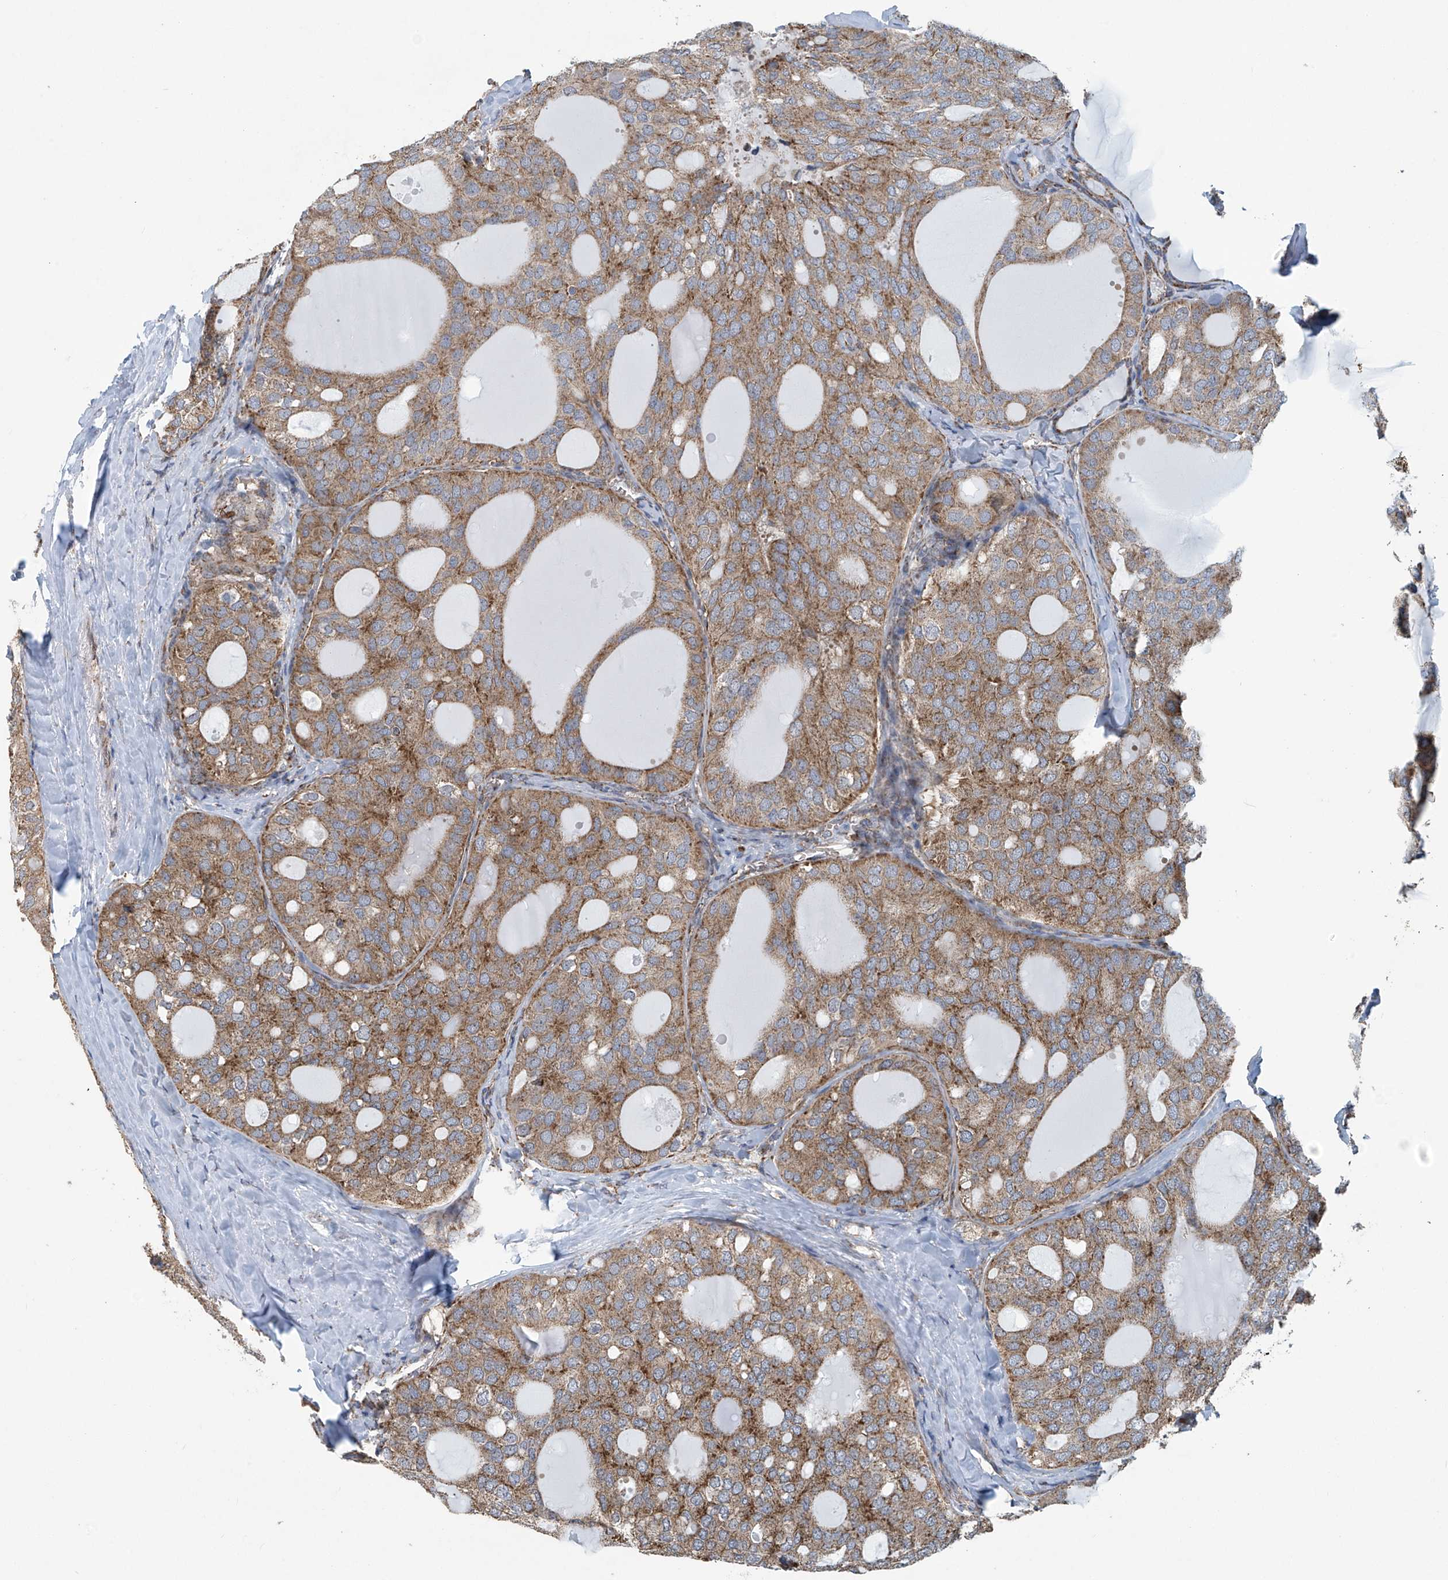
{"staining": {"intensity": "moderate", "quantity": ">75%", "location": "cytoplasmic/membranous"}, "tissue": "thyroid cancer", "cell_type": "Tumor cells", "image_type": "cancer", "snomed": [{"axis": "morphology", "description": "Follicular adenoma carcinoma, NOS"}, {"axis": "topography", "description": "Thyroid gland"}], "caption": "A histopathology image of follicular adenoma carcinoma (thyroid) stained for a protein exhibits moderate cytoplasmic/membranous brown staining in tumor cells.", "gene": "COMMD1", "patient": {"sex": "male", "age": 75}}